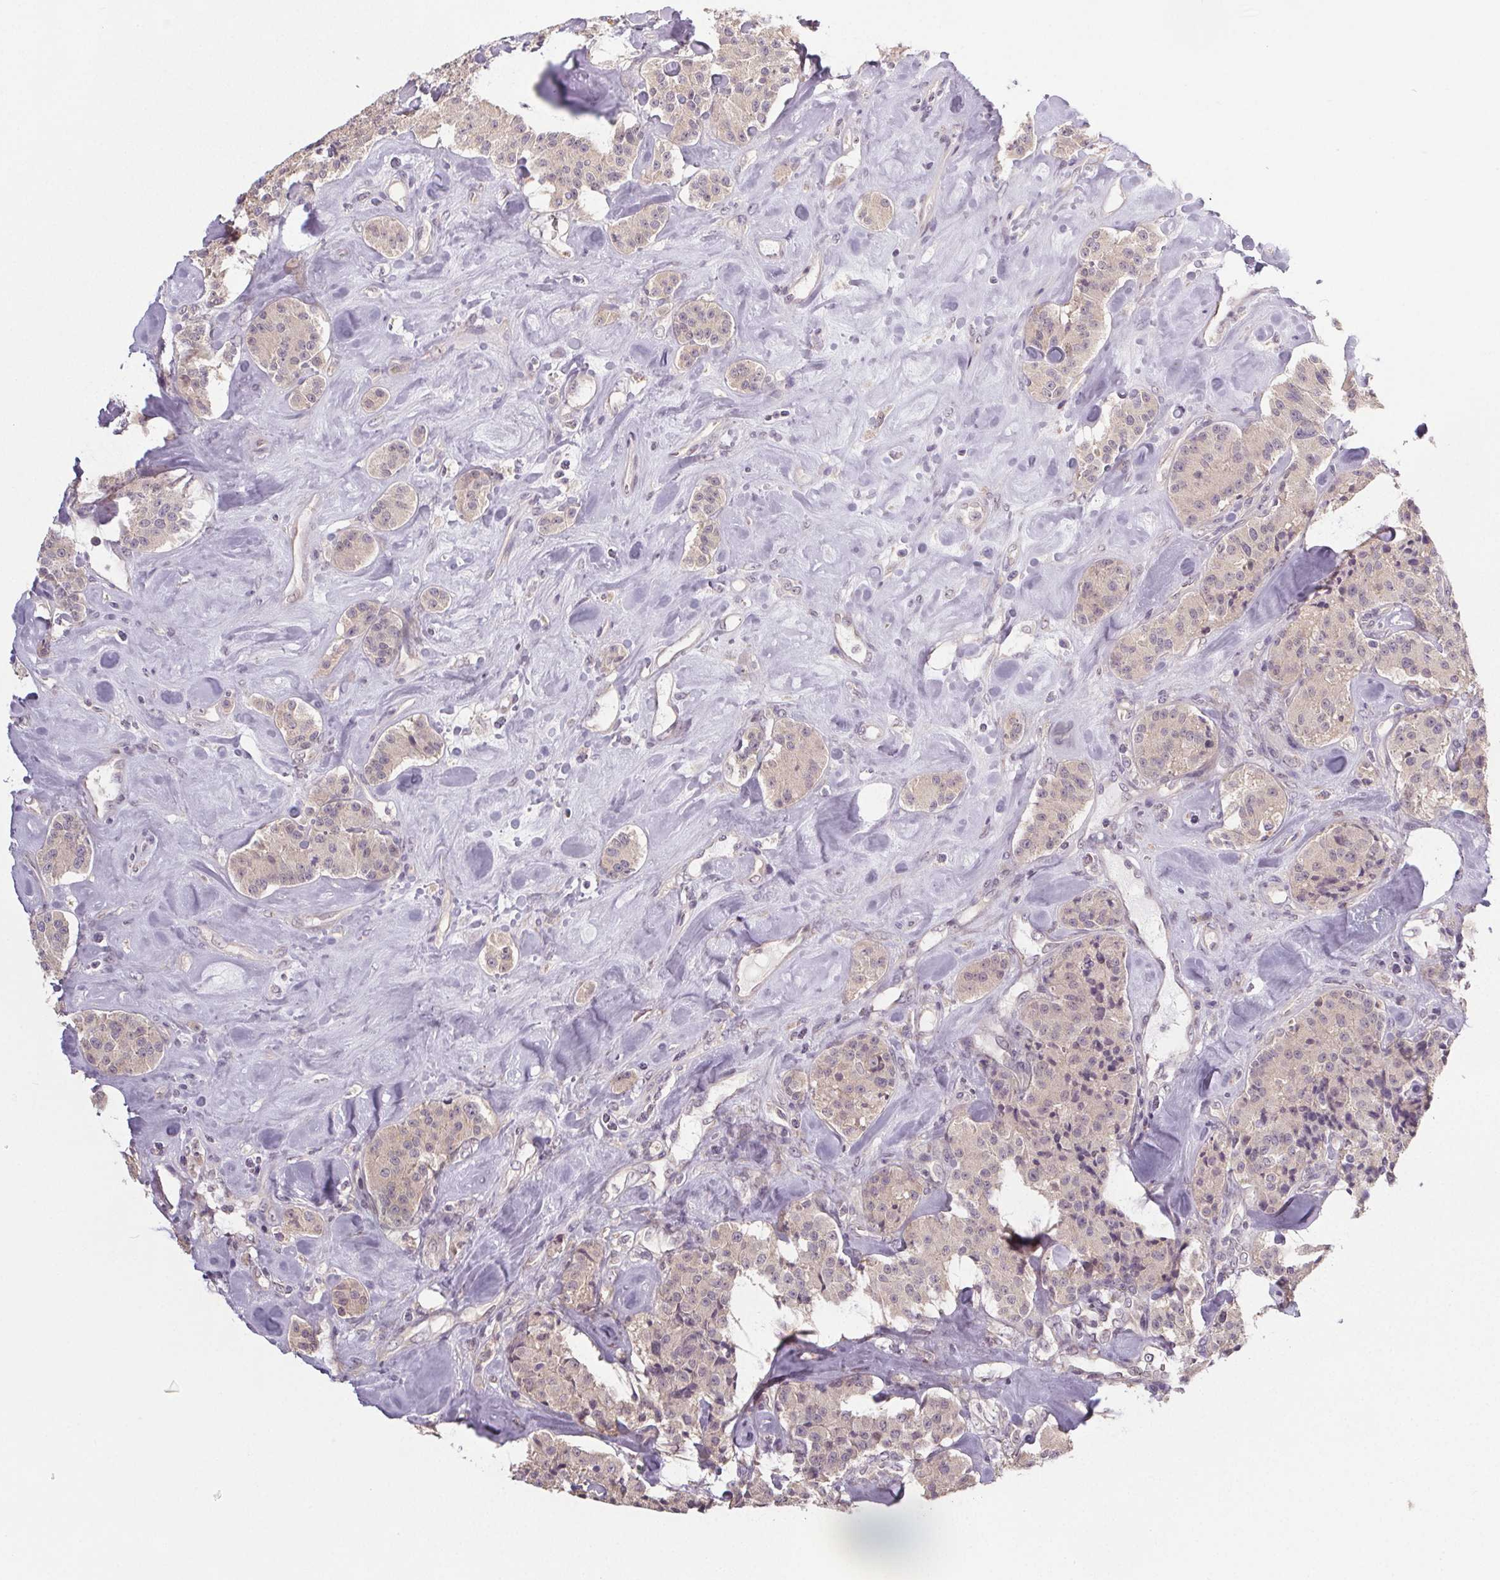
{"staining": {"intensity": "negative", "quantity": "none", "location": "none"}, "tissue": "carcinoid", "cell_type": "Tumor cells", "image_type": "cancer", "snomed": [{"axis": "morphology", "description": "Carcinoid, malignant, NOS"}, {"axis": "topography", "description": "Pancreas"}], "caption": "This histopathology image is of carcinoid stained with immunohistochemistry to label a protein in brown with the nuclei are counter-stained blue. There is no expression in tumor cells.", "gene": "SLC26A2", "patient": {"sex": "male", "age": 41}}